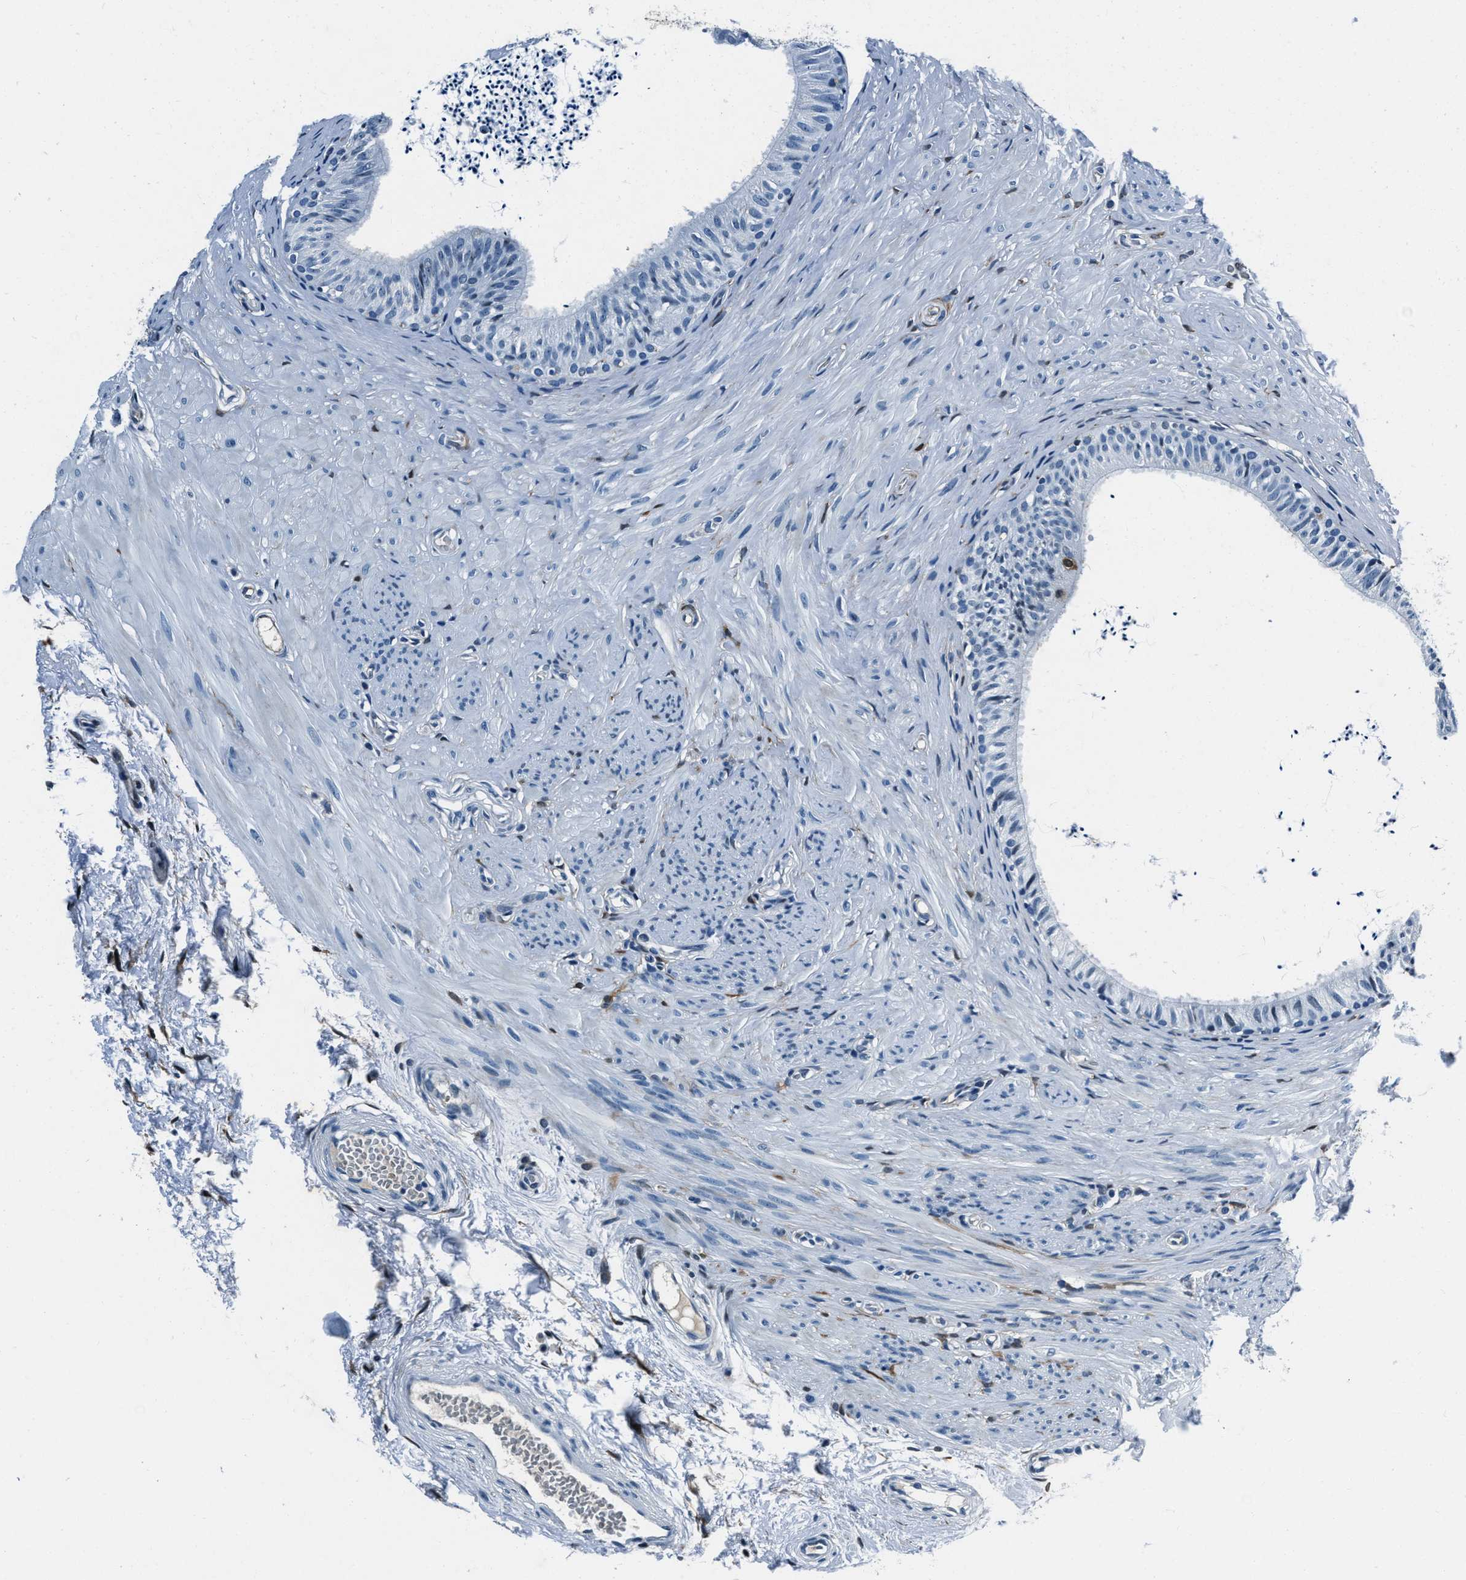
{"staining": {"intensity": "negative", "quantity": "none", "location": "none"}, "tissue": "epididymis", "cell_type": "Glandular cells", "image_type": "normal", "snomed": [{"axis": "morphology", "description": "Normal tissue, NOS"}, {"axis": "topography", "description": "Epididymis"}], "caption": "Immunohistochemistry image of benign human epididymis stained for a protein (brown), which demonstrates no expression in glandular cells.", "gene": "PTPDC1", "patient": {"sex": "male", "age": 56}}